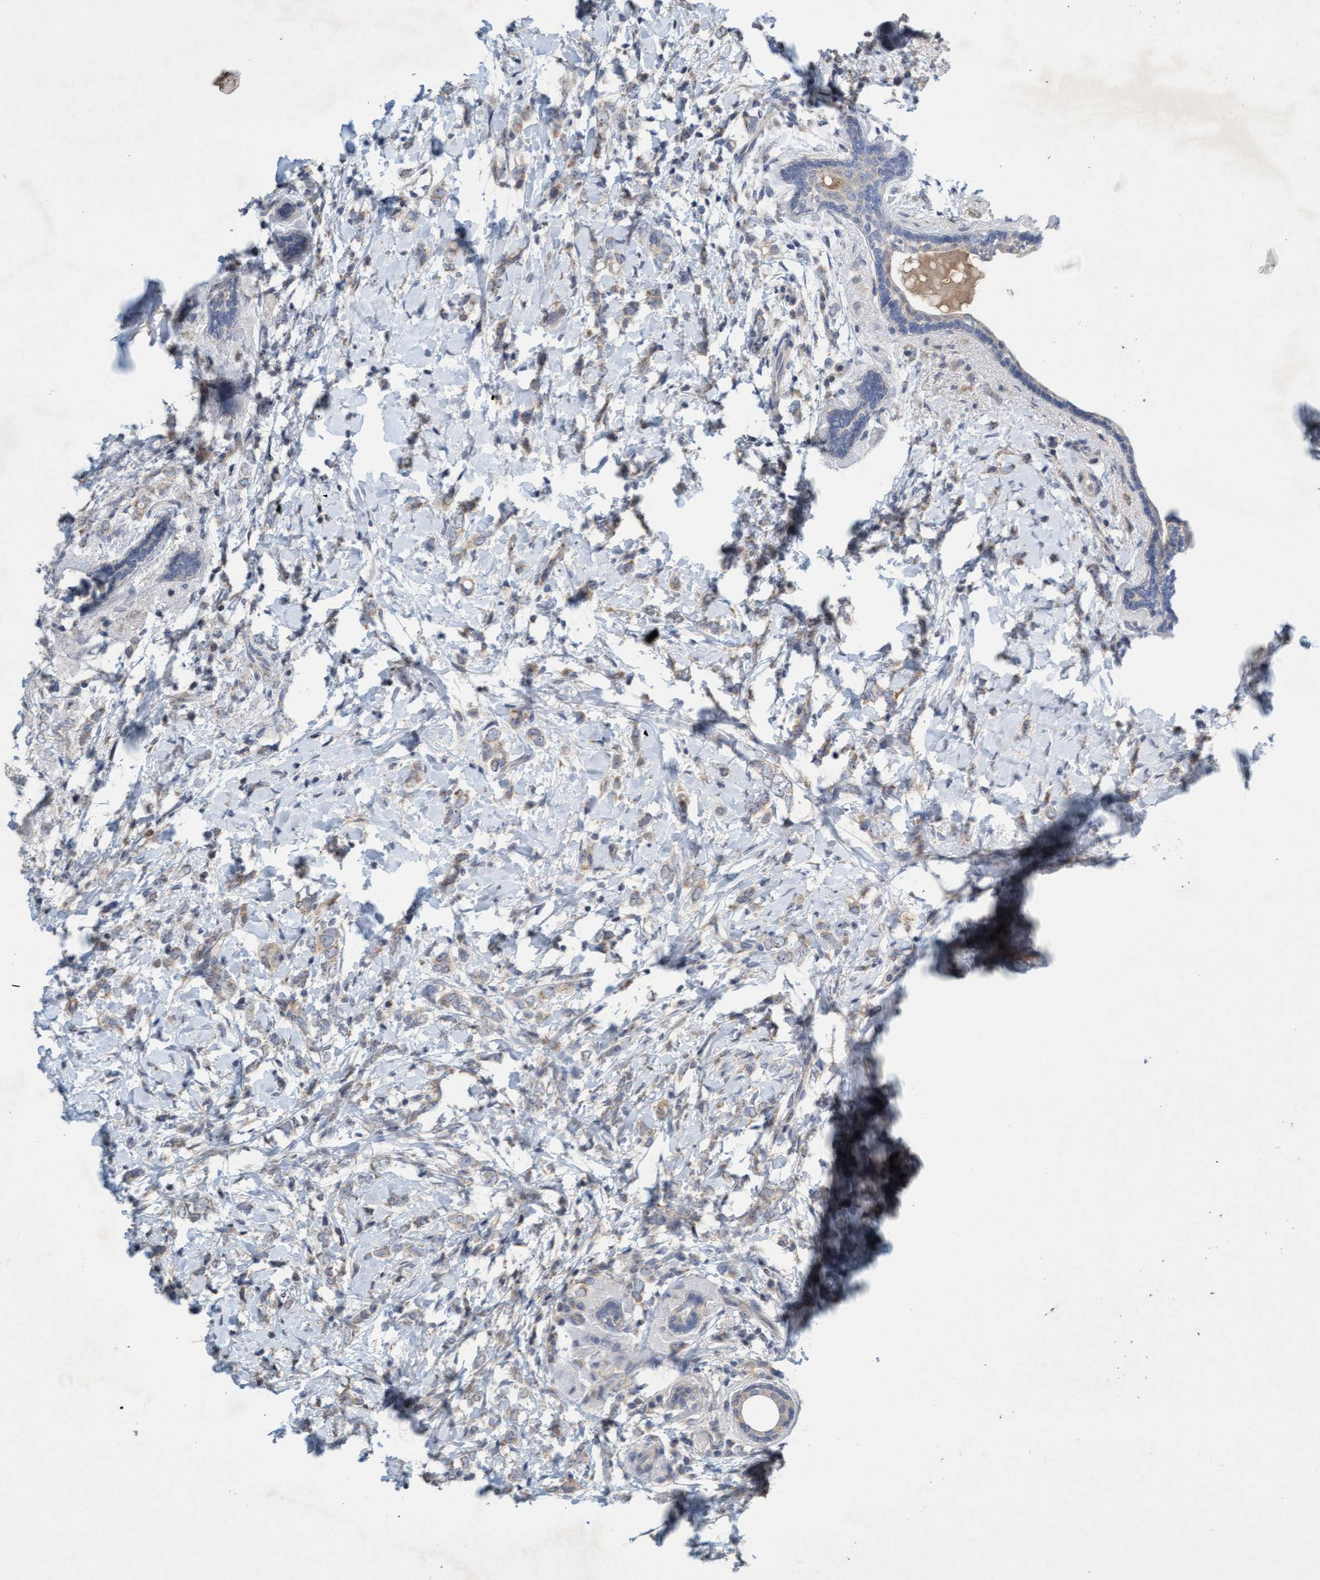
{"staining": {"intensity": "weak", "quantity": ">75%", "location": "cytoplasmic/membranous"}, "tissue": "breast cancer", "cell_type": "Tumor cells", "image_type": "cancer", "snomed": [{"axis": "morphology", "description": "Normal tissue, NOS"}, {"axis": "morphology", "description": "Lobular carcinoma"}, {"axis": "topography", "description": "Breast"}], "caption": "About >75% of tumor cells in breast lobular carcinoma demonstrate weak cytoplasmic/membranous protein positivity as visualized by brown immunohistochemical staining.", "gene": "DDHD2", "patient": {"sex": "female", "age": 47}}